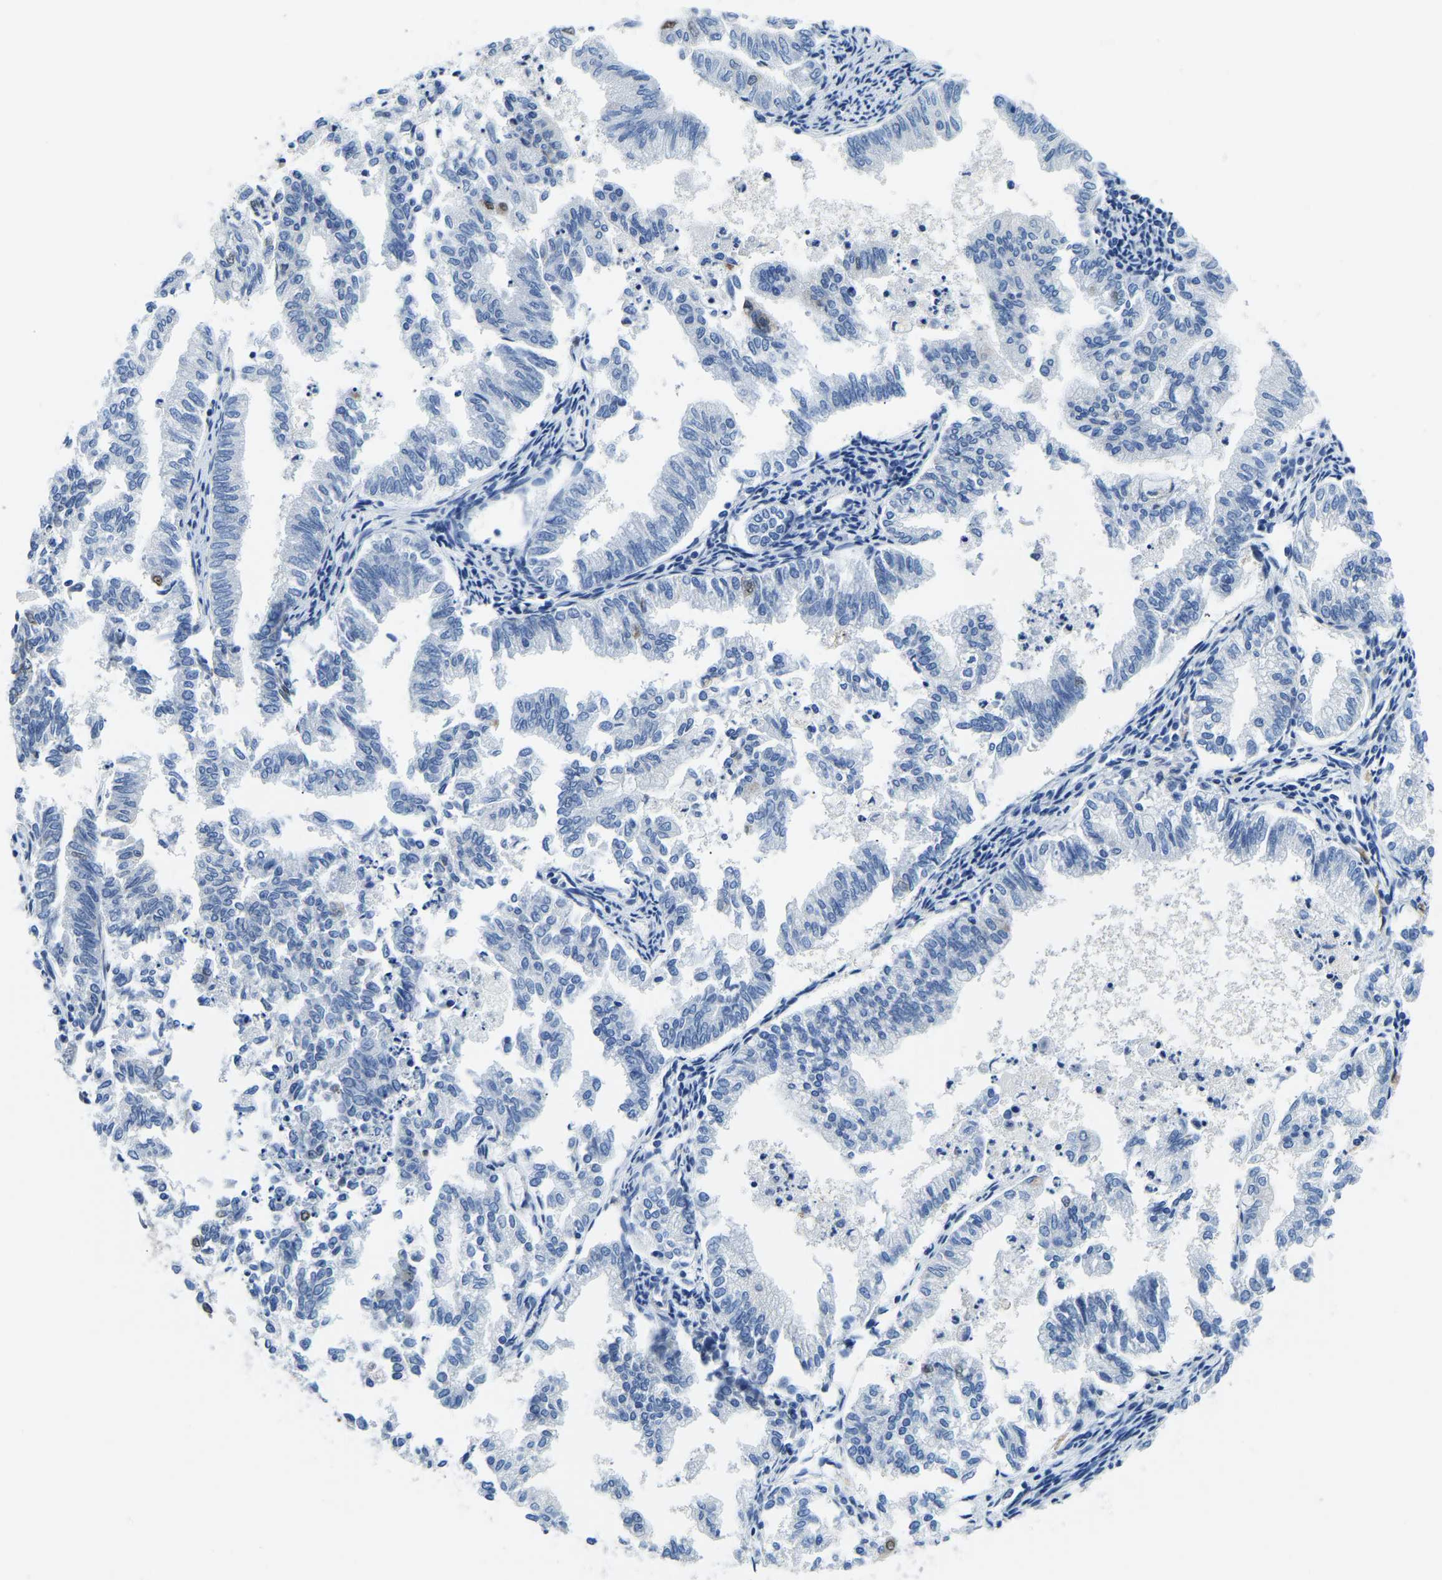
{"staining": {"intensity": "moderate", "quantity": "<25%", "location": "nuclear"}, "tissue": "endometrial cancer", "cell_type": "Tumor cells", "image_type": "cancer", "snomed": [{"axis": "morphology", "description": "Necrosis, NOS"}, {"axis": "morphology", "description": "Adenocarcinoma, NOS"}, {"axis": "topography", "description": "Endometrium"}], "caption": "The histopathology image reveals staining of endometrial cancer, revealing moderate nuclear protein staining (brown color) within tumor cells.", "gene": "BNIP3L", "patient": {"sex": "female", "age": 79}}